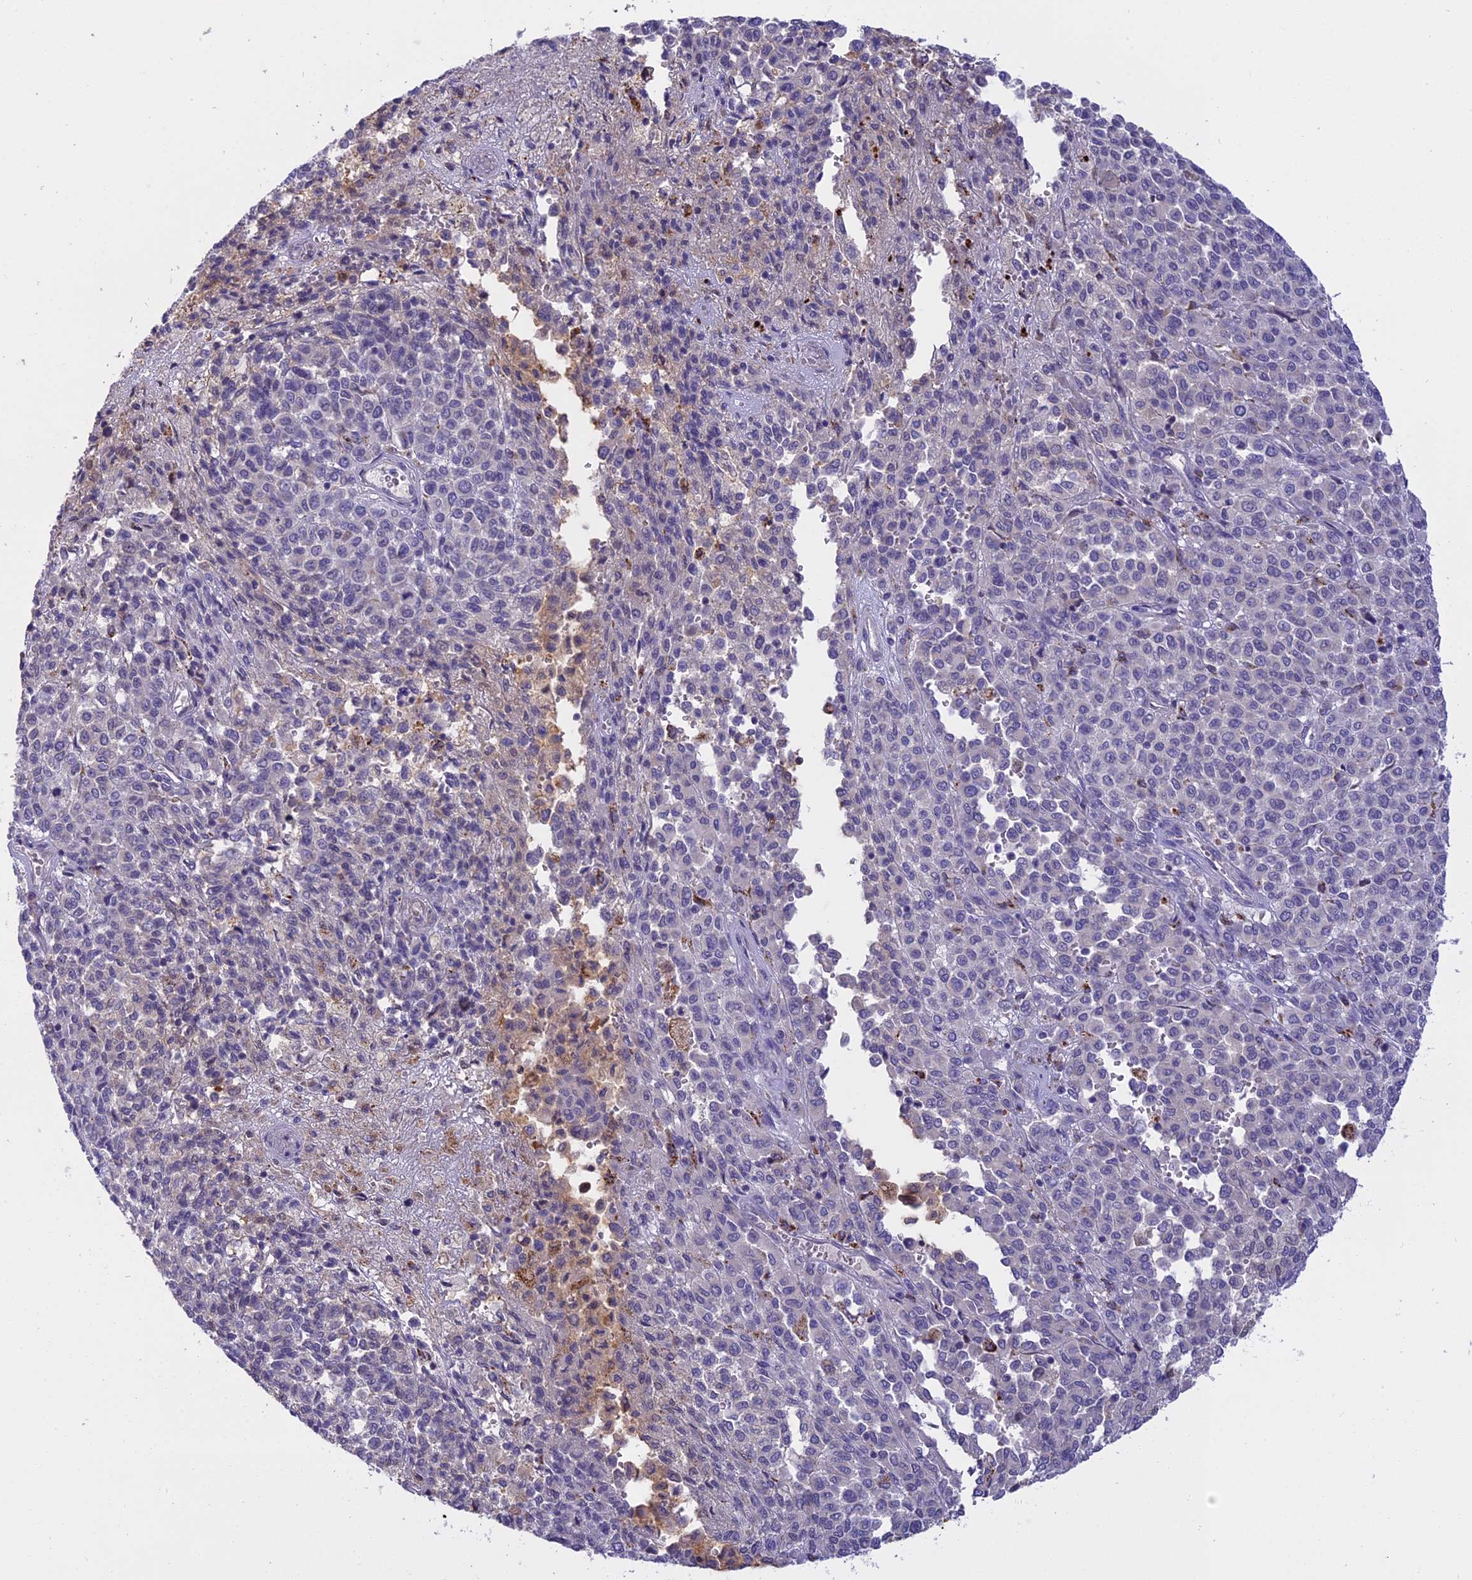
{"staining": {"intensity": "negative", "quantity": "none", "location": "none"}, "tissue": "melanoma", "cell_type": "Tumor cells", "image_type": "cancer", "snomed": [{"axis": "morphology", "description": "Malignant melanoma, Metastatic site"}, {"axis": "topography", "description": "Pancreas"}], "caption": "Protein analysis of malignant melanoma (metastatic site) displays no significant staining in tumor cells. (IHC, brightfield microscopy, high magnification).", "gene": "LYPD6", "patient": {"sex": "female", "age": 30}}